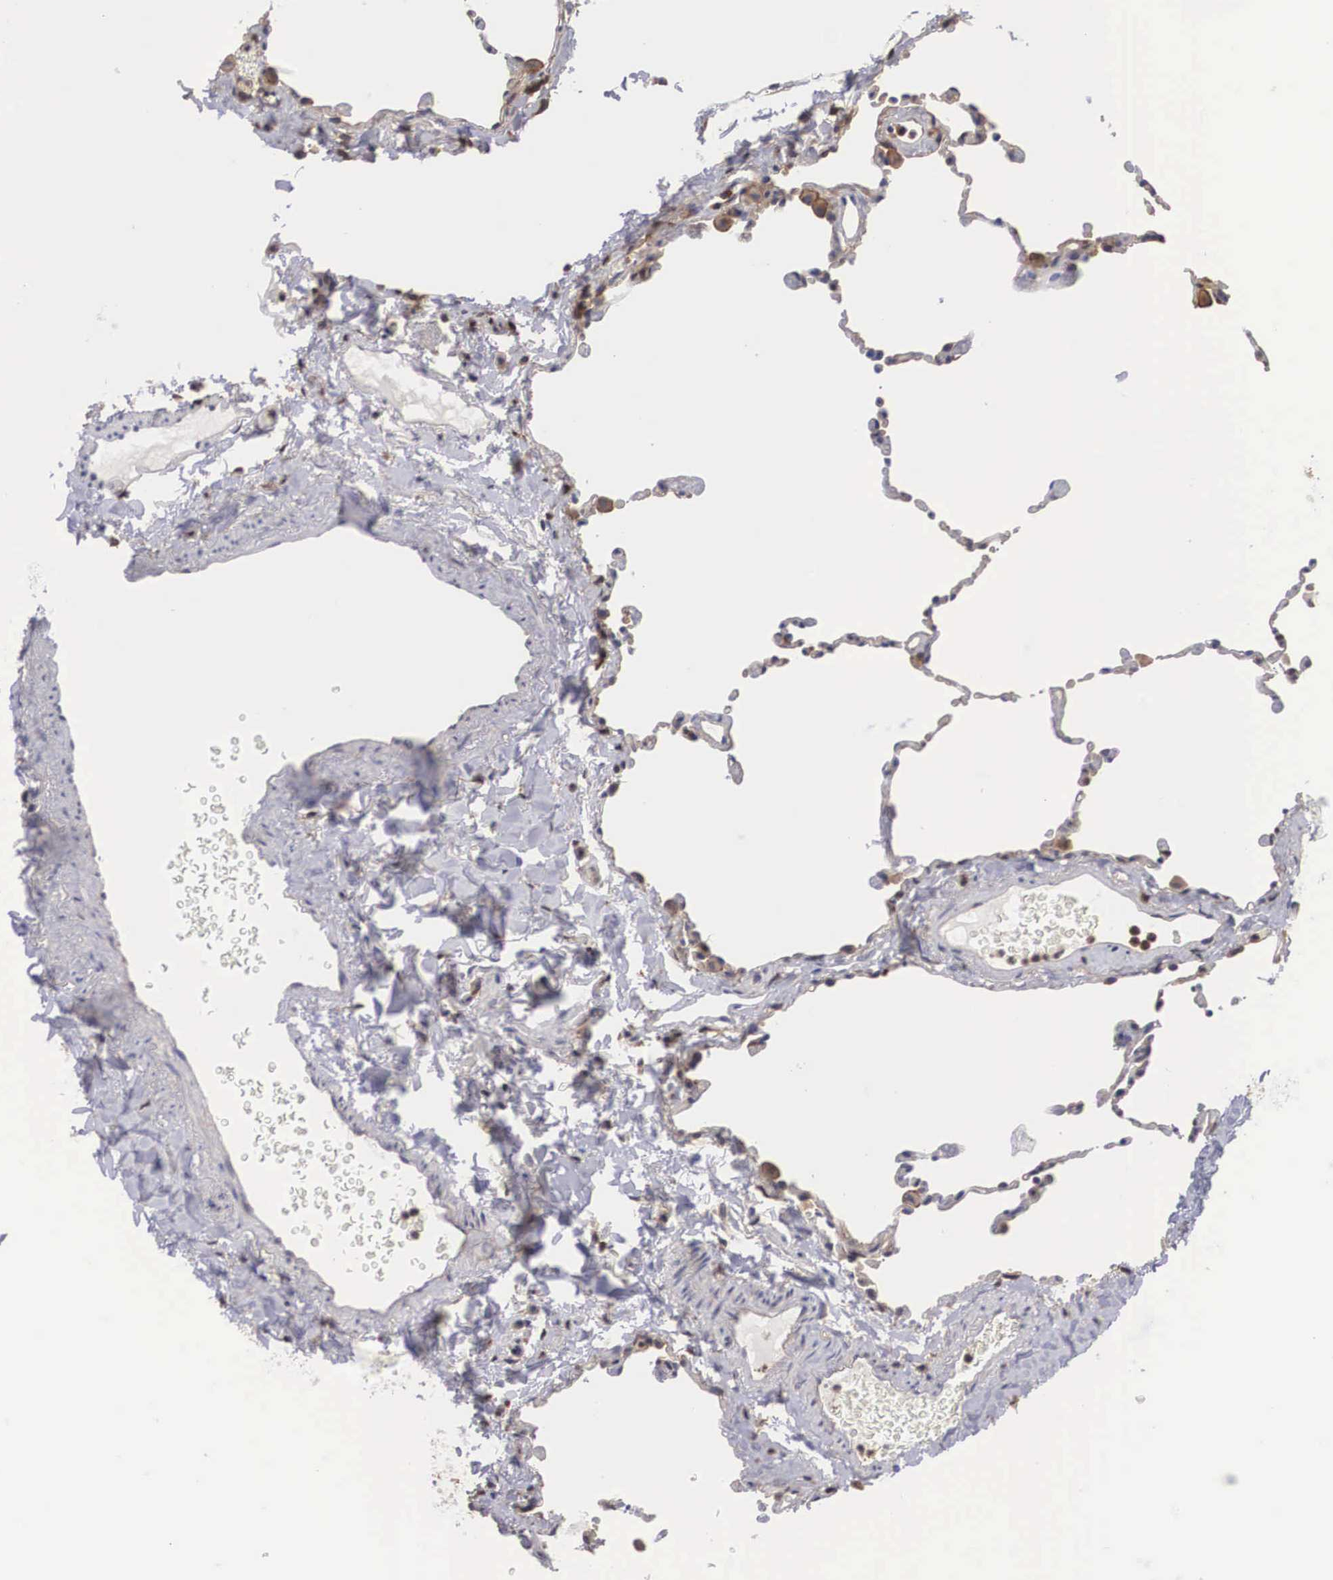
{"staining": {"intensity": "weak", "quantity": "<25%", "location": "cytoplasmic/membranous"}, "tissue": "lung", "cell_type": "Alveolar cells", "image_type": "normal", "snomed": [{"axis": "morphology", "description": "Normal tissue, NOS"}, {"axis": "topography", "description": "Lung"}], "caption": "High power microscopy image of an immunohistochemistry (IHC) histopathology image of normal lung, revealing no significant staining in alveolar cells.", "gene": "GRIPAP1", "patient": {"sex": "female", "age": 61}}